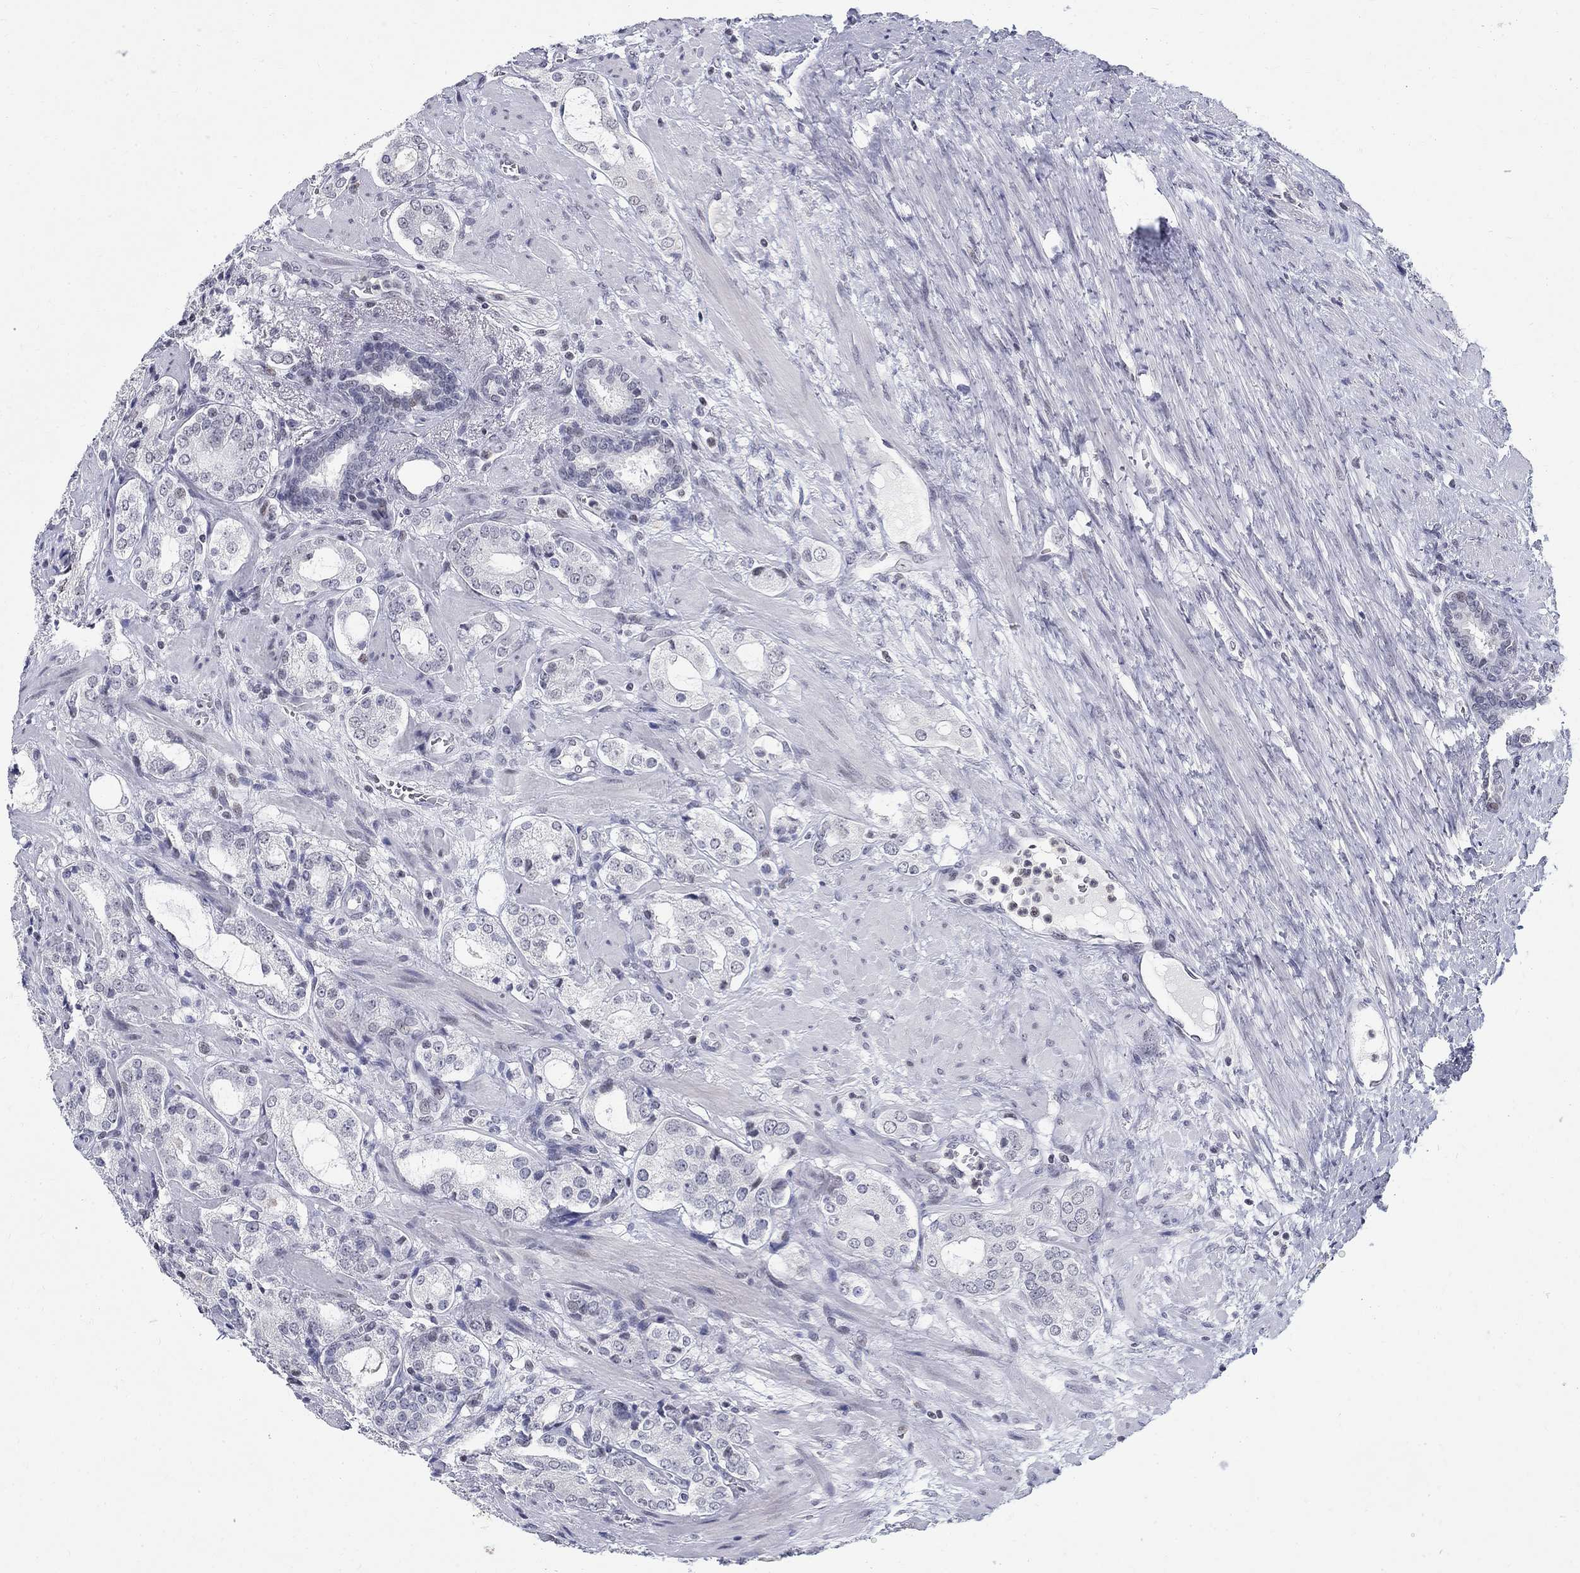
{"staining": {"intensity": "negative", "quantity": "none", "location": "none"}, "tissue": "prostate cancer", "cell_type": "Tumor cells", "image_type": "cancer", "snomed": [{"axis": "morphology", "description": "Adenocarcinoma, NOS"}, {"axis": "topography", "description": "Prostate"}], "caption": "Photomicrograph shows no protein positivity in tumor cells of prostate cancer (adenocarcinoma) tissue.", "gene": "BHLHE22", "patient": {"sex": "male", "age": 66}}